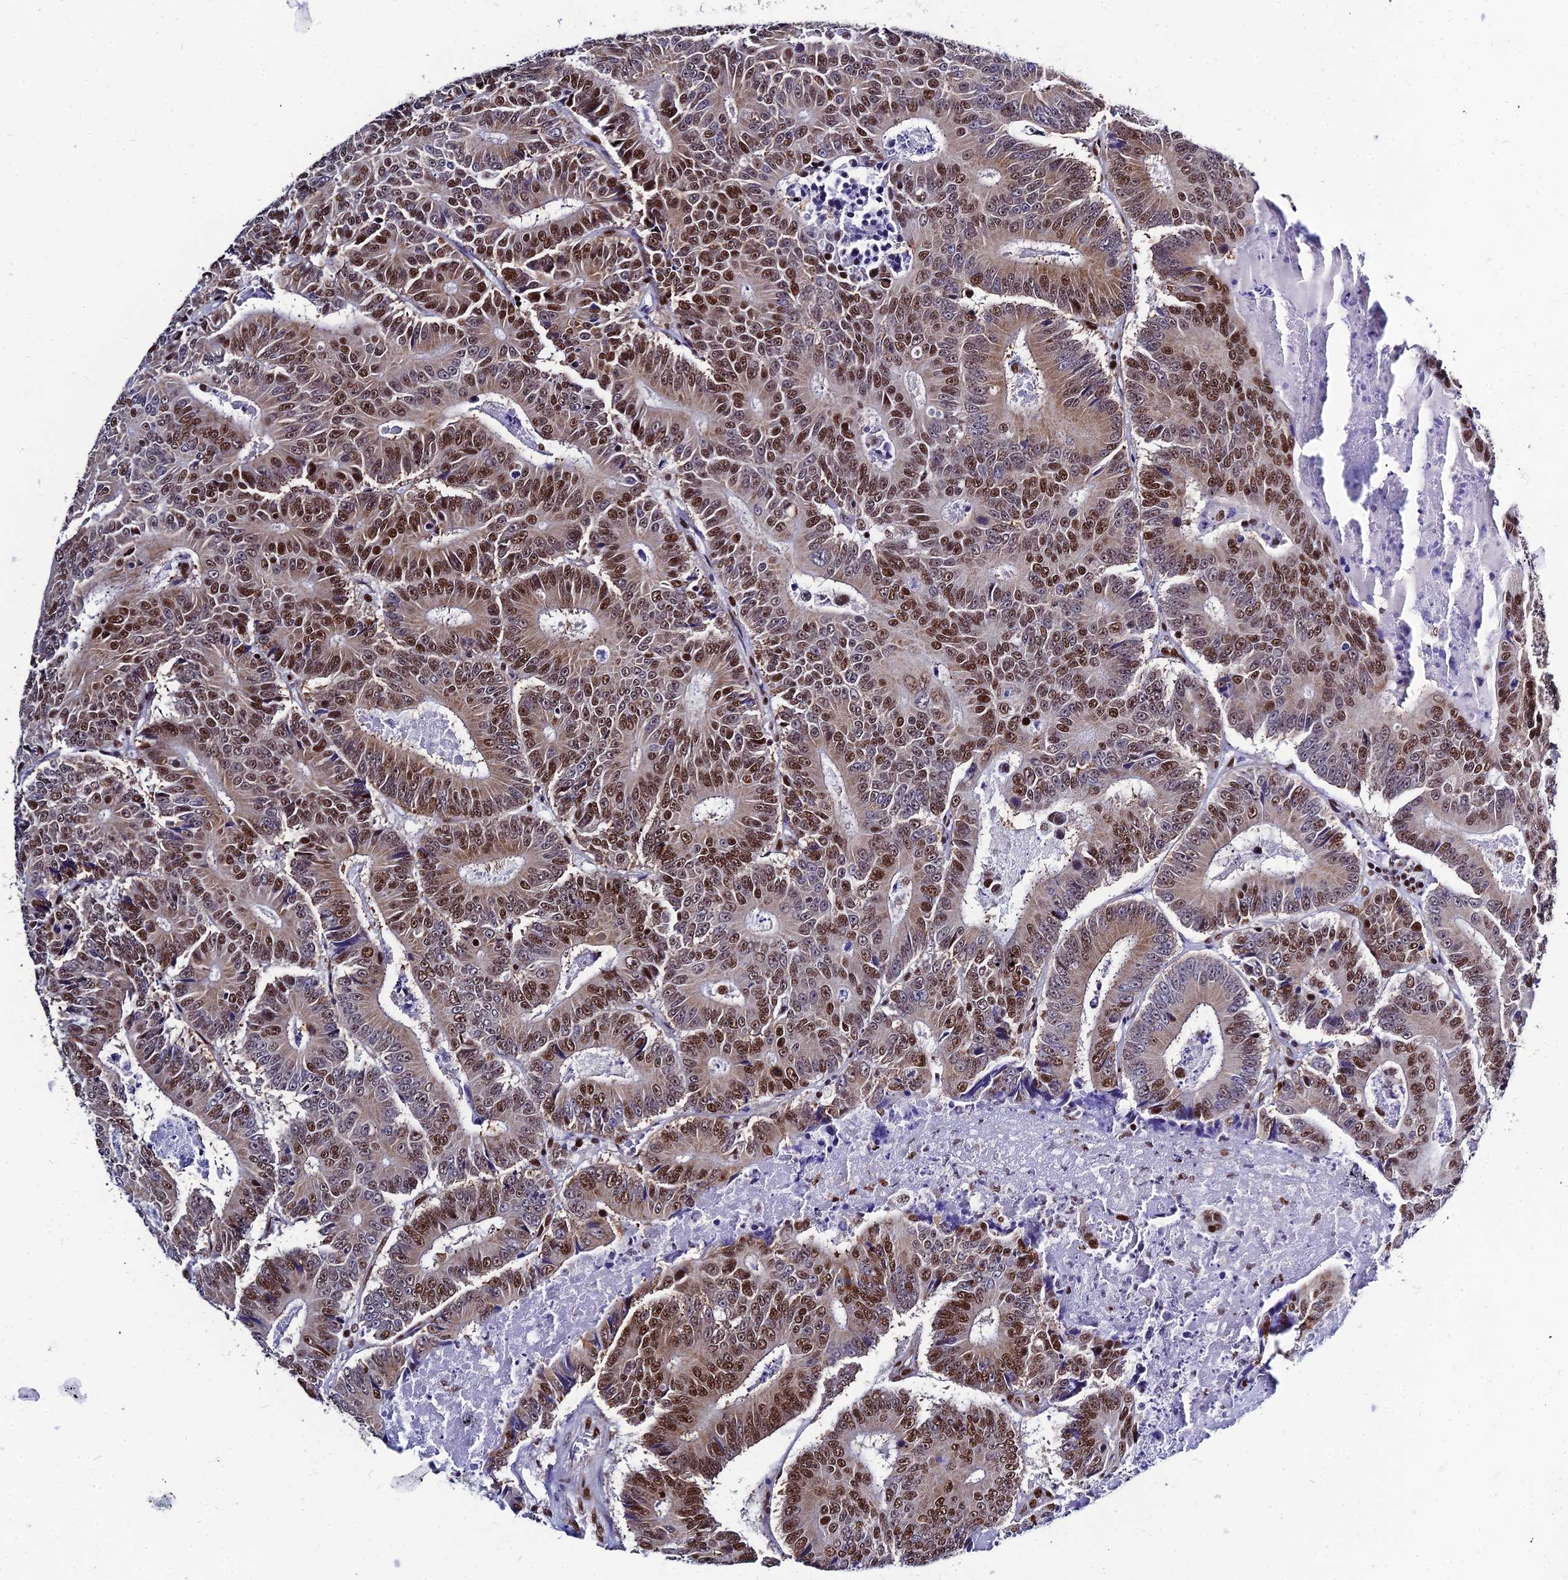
{"staining": {"intensity": "moderate", "quantity": ">75%", "location": "nuclear"}, "tissue": "colorectal cancer", "cell_type": "Tumor cells", "image_type": "cancer", "snomed": [{"axis": "morphology", "description": "Adenocarcinoma, NOS"}, {"axis": "topography", "description": "Colon"}], "caption": "Immunohistochemical staining of human colorectal cancer (adenocarcinoma) demonstrates medium levels of moderate nuclear staining in about >75% of tumor cells. (IHC, brightfield microscopy, high magnification).", "gene": "HNRNPH1", "patient": {"sex": "male", "age": 83}}